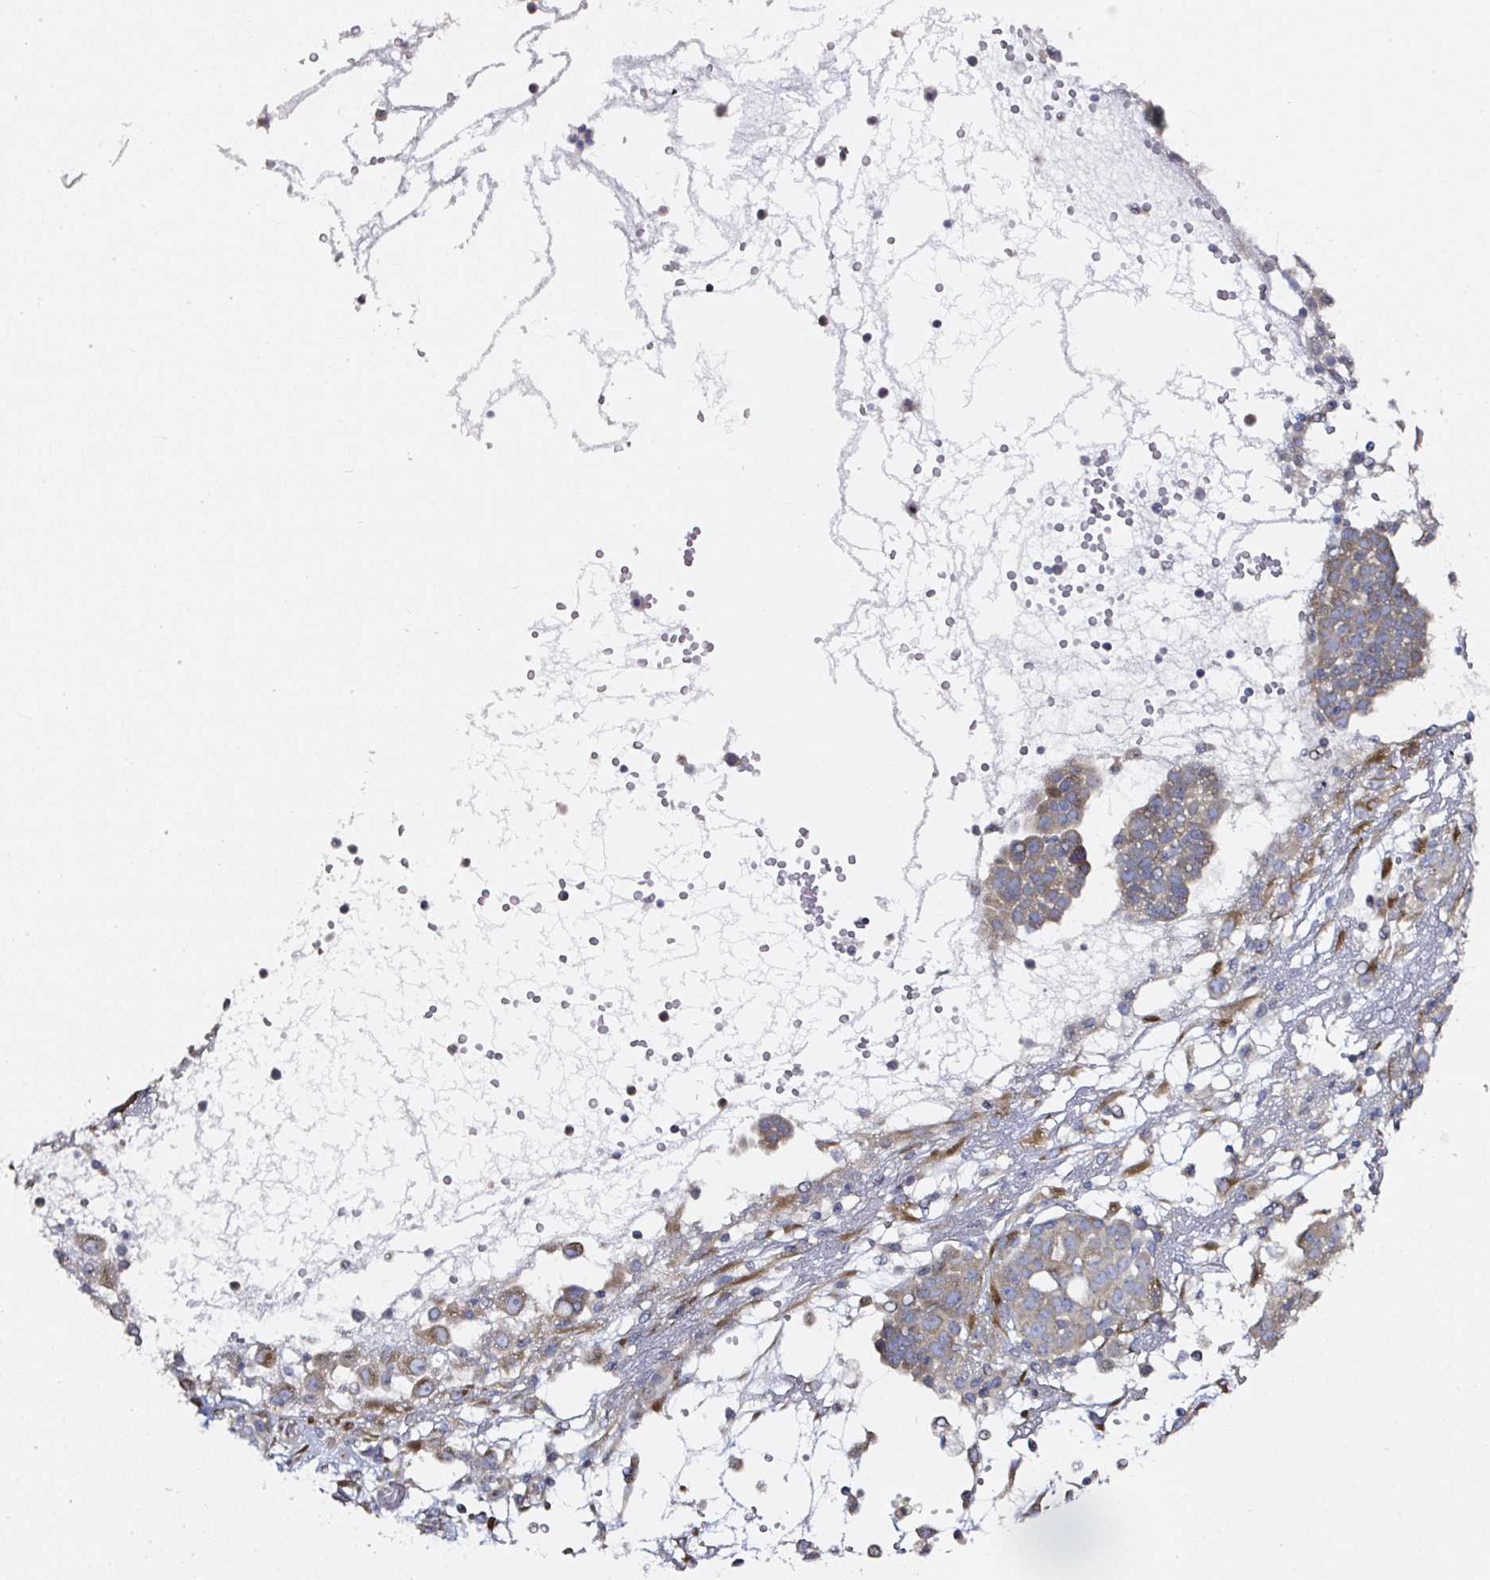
{"staining": {"intensity": "moderate", "quantity": "<25%", "location": "cytoplasmic/membranous"}, "tissue": "ovarian cancer", "cell_type": "Tumor cells", "image_type": "cancer", "snomed": [{"axis": "morphology", "description": "Cystadenocarcinoma, serous, NOS"}, {"axis": "topography", "description": "Soft tissue"}, {"axis": "topography", "description": "Ovary"}], "caption": "Protein analysis of serous cystadenocarcinoma (ovarian) tissue shows moderate cytoplasmic/membranous expression in about <25% of tumor cells. (DAB = brown stain, brightfield microscopy at high magnification).", "gene": "MLX", "patient": {"sex": "female", "age": 57}}